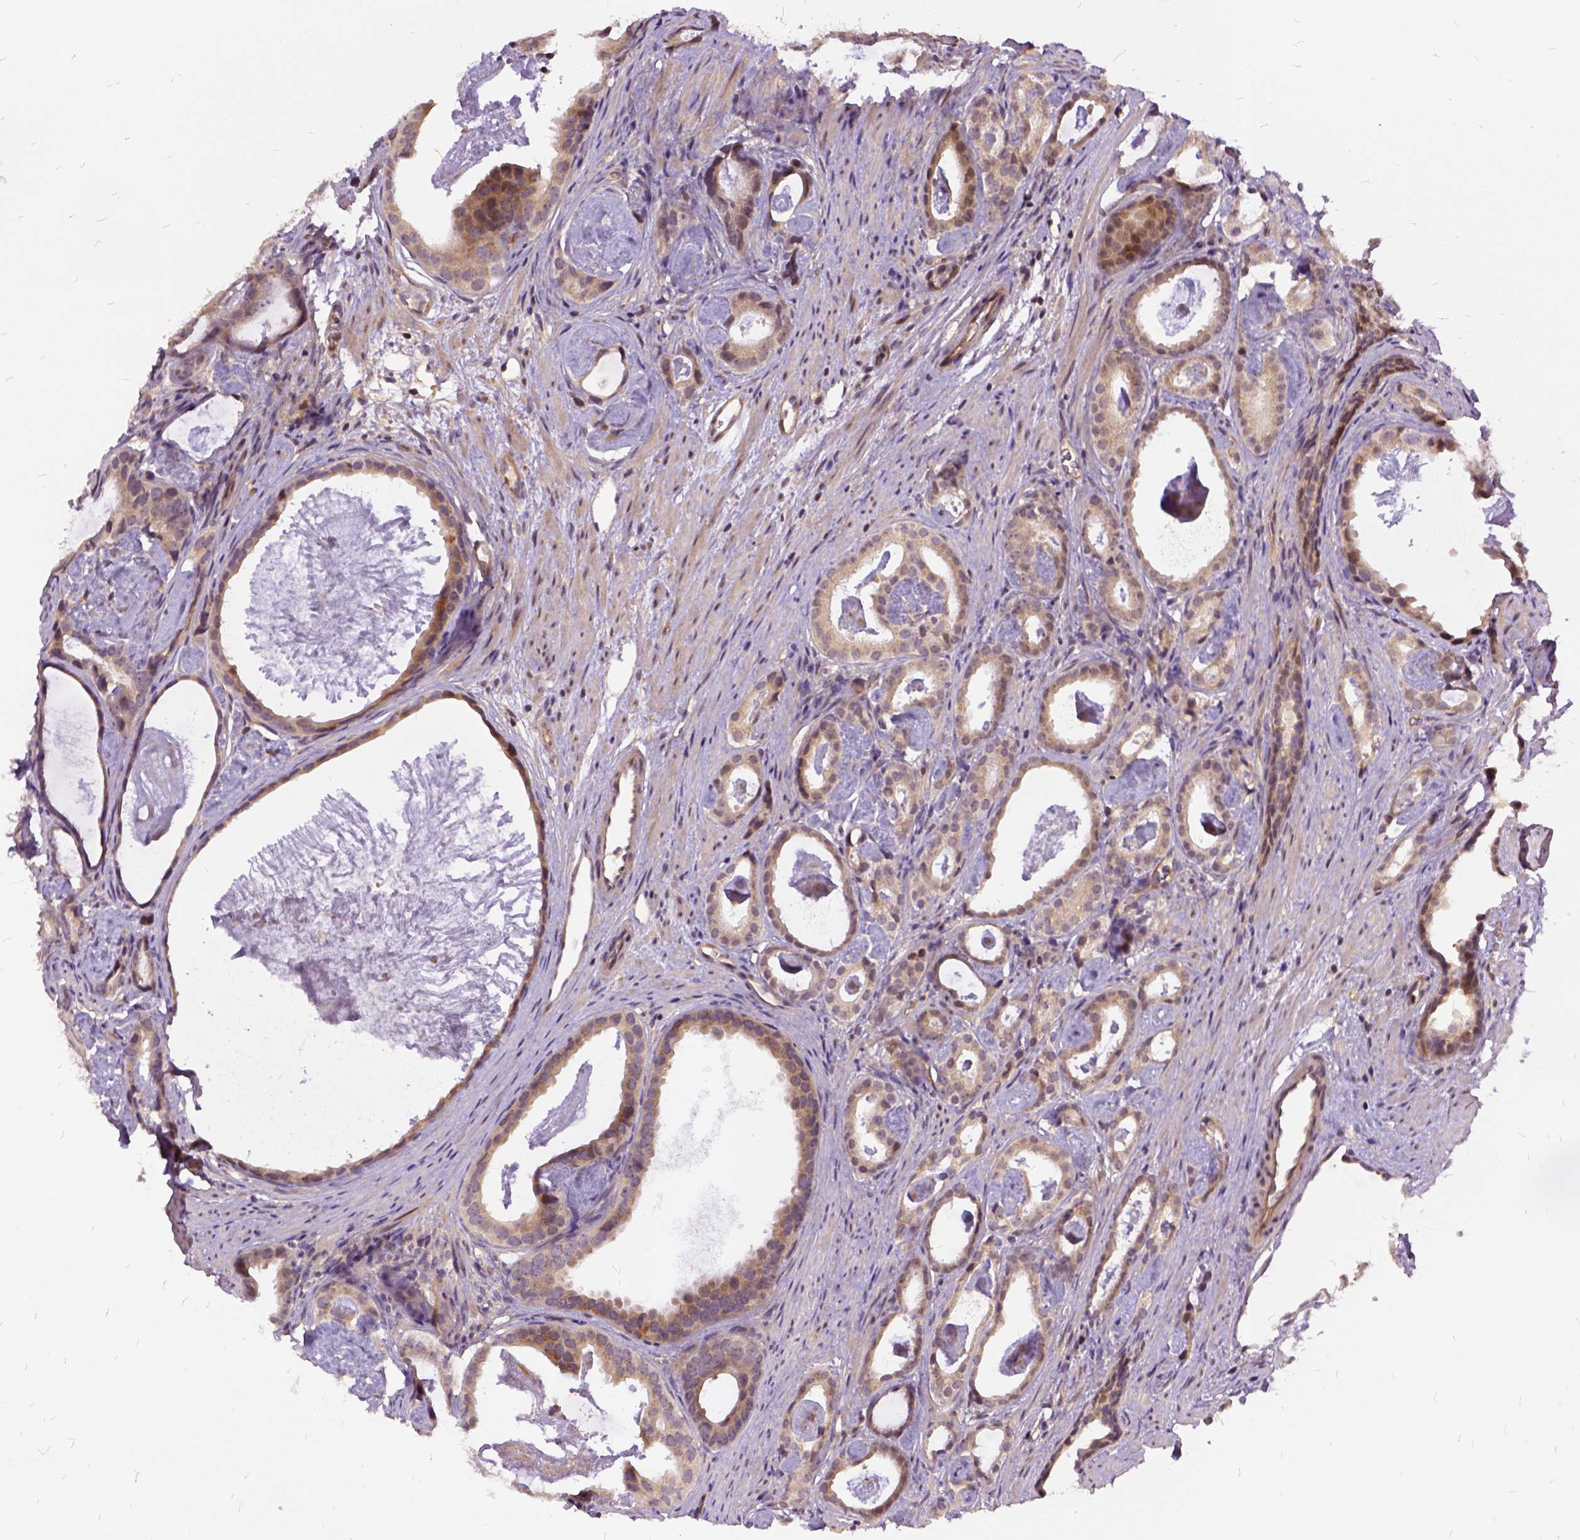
{"staining": {"intensity": "weak", "quantity": ">75%", "location": "cytoplasmic/membranous"}, "tissue": "prostate cancer", "cell_type": "Tumor cells", "image_type": "cancer", "snomed": [{"axis": "morphology", "description": "Adenocarcinoma, Low grade"}, {"axis": "topography", "description": "Prostate and seminal vesicle, NOS"}], "caption": "IHC staining of prostate low-grade adenocarcinoma, which exhibits low levels of weak cytoplasmic/membranous positivity in approximately >75% of tumor cells indicating weak cytoplasmic/membranous protein expression. The staining was performed using DAB (3,3'-diaminobenzidine) (brown) for protein detection and nuclei were counterstained in hematoxylin (blue).", "gene": "ILRUN", "patient": {"sex": "male", "age": 71}}